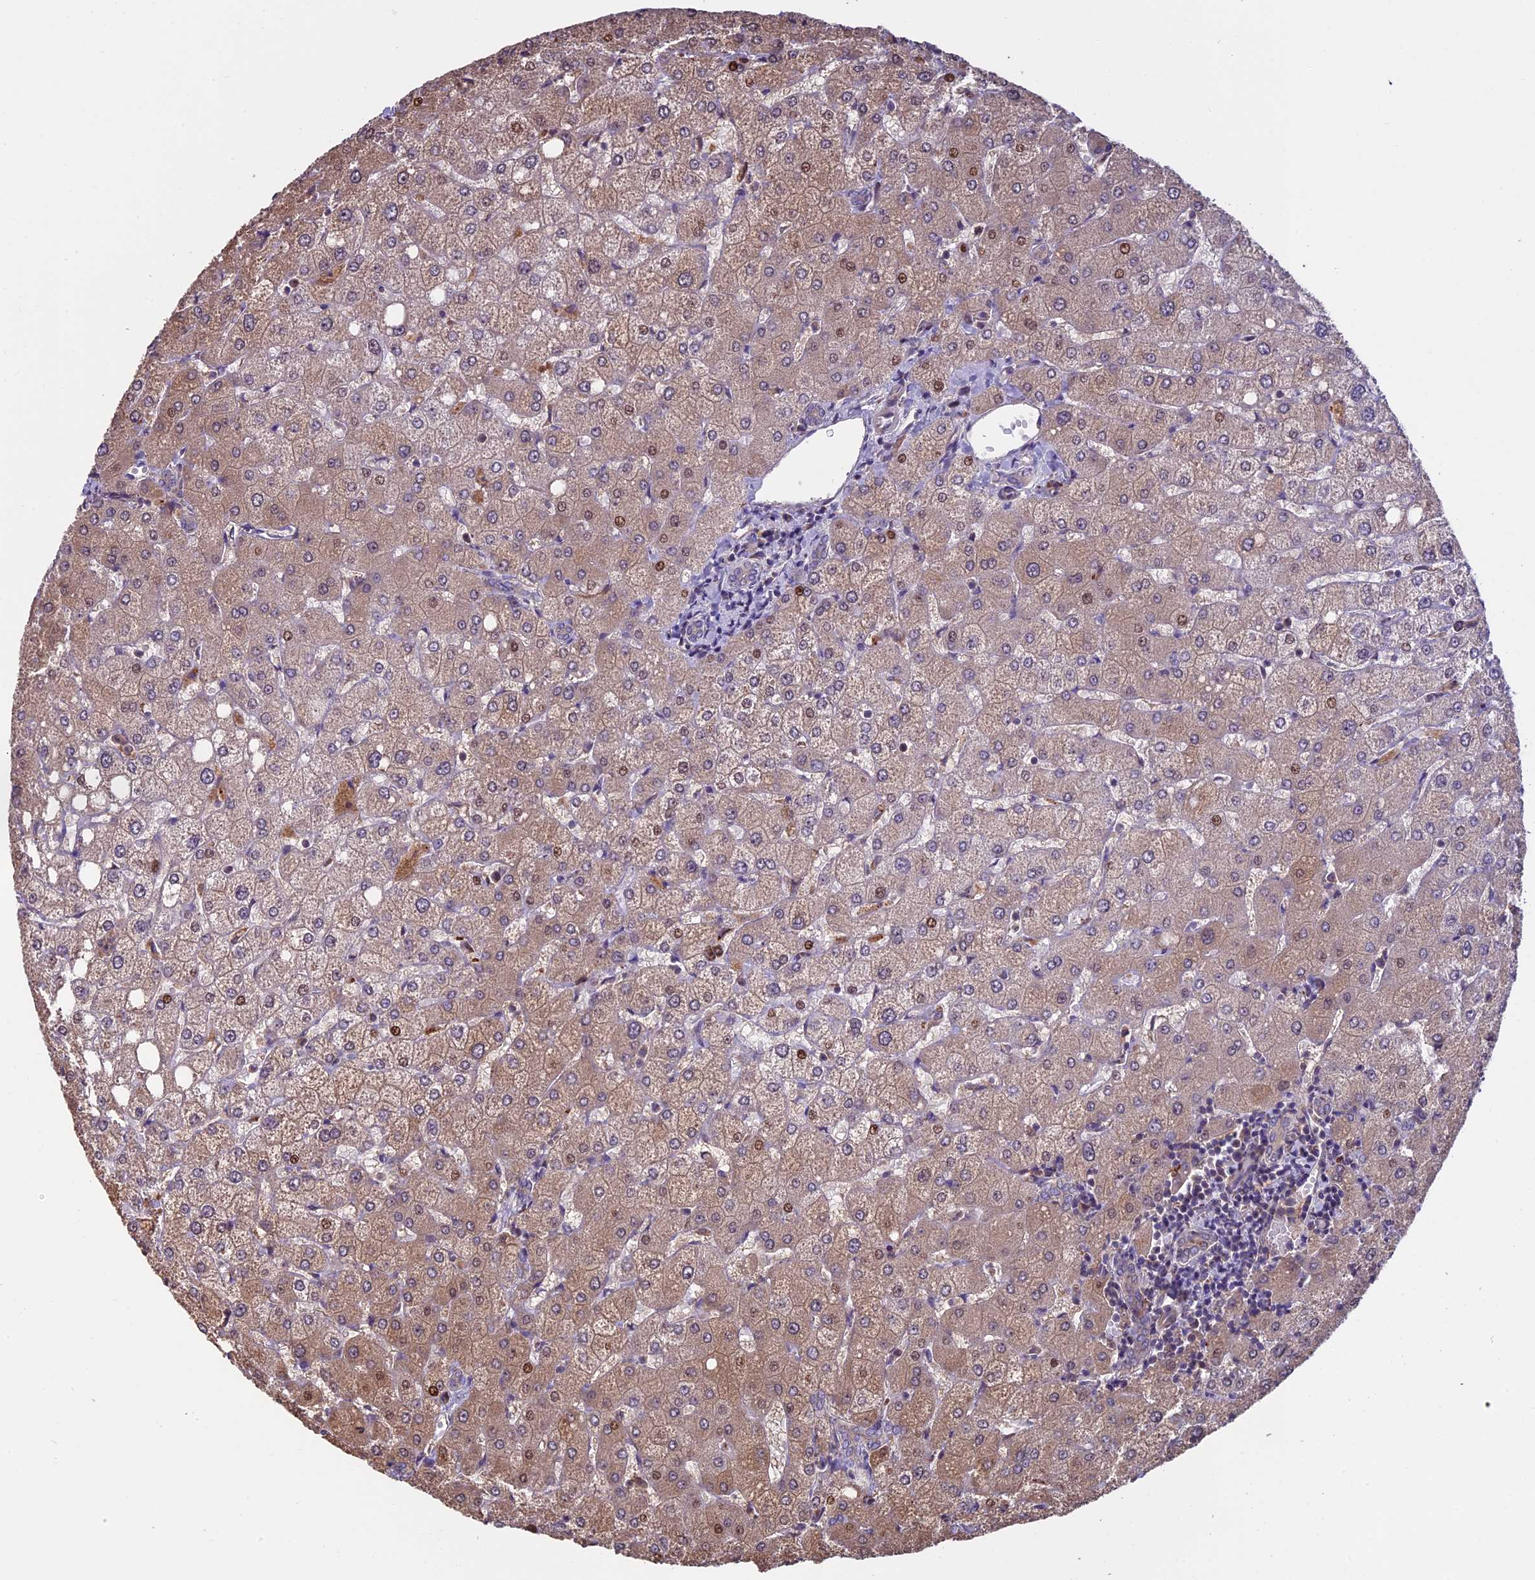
{"staining": {"intensity": "weak", "quantity": ">75%", "location": "cytoplasmic/membranous"}, "tissue": "liver", "cell_type": "Cholangiocytes", "image_type": "normal", "snomed": [{"axis": "morphology", "description": "Normal tissue, NOS"}, {"axis": "topography", "description": "Liver"}], "caption": "This image reveals immunohistochemistry (IHC) staining of normal human liver, with low weak cytoplasmic/membranous expression in approximately >75% of cholangiocytes.", "gene": "VWA3A", "patient": {"sex": "female", "age": 54}}